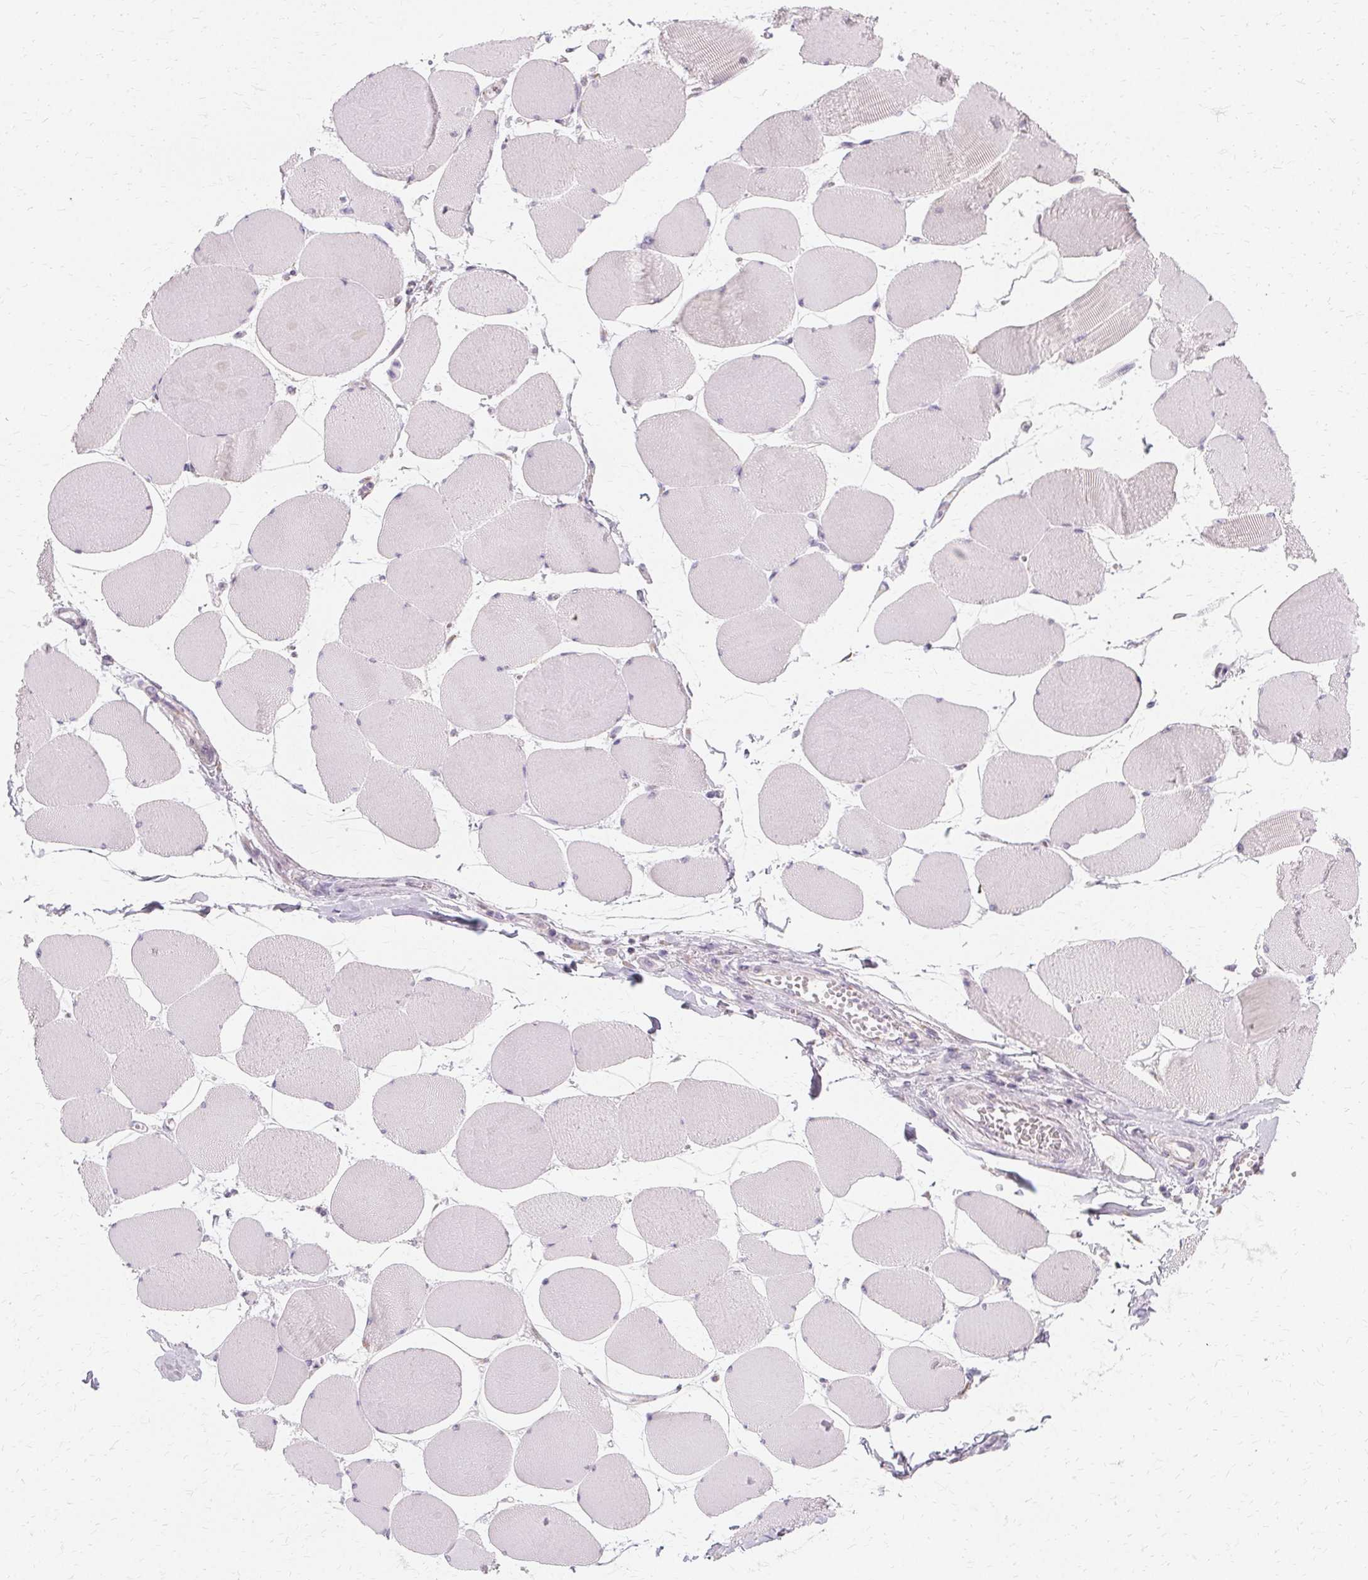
{"staining": {"intensity": "negative", "quantity": "none", "location": "none"}, "tissue": "skeletal muscle", "cell_type": "Myocytes", "image_type": "normal", "snomed": [{"axis": "morphology", "description": "Normal tissue, NOS"}, {"axis": "topography", "description": "Skeletal muscle"}], "caption": "Immunohistochemistry photomicrograph of benign human skeletal muscle stained for a protein (brown), which displays no staining in myocytes. The staining was performed using DAB (3,3'-diaminobenzidine) to visualize the protein expression in brown, while the nuclei were stained in blue with hematoxylin (Magnification: 20x).", "gene": "FCRL3", "patient": {"sex": "female", "age": 75}}